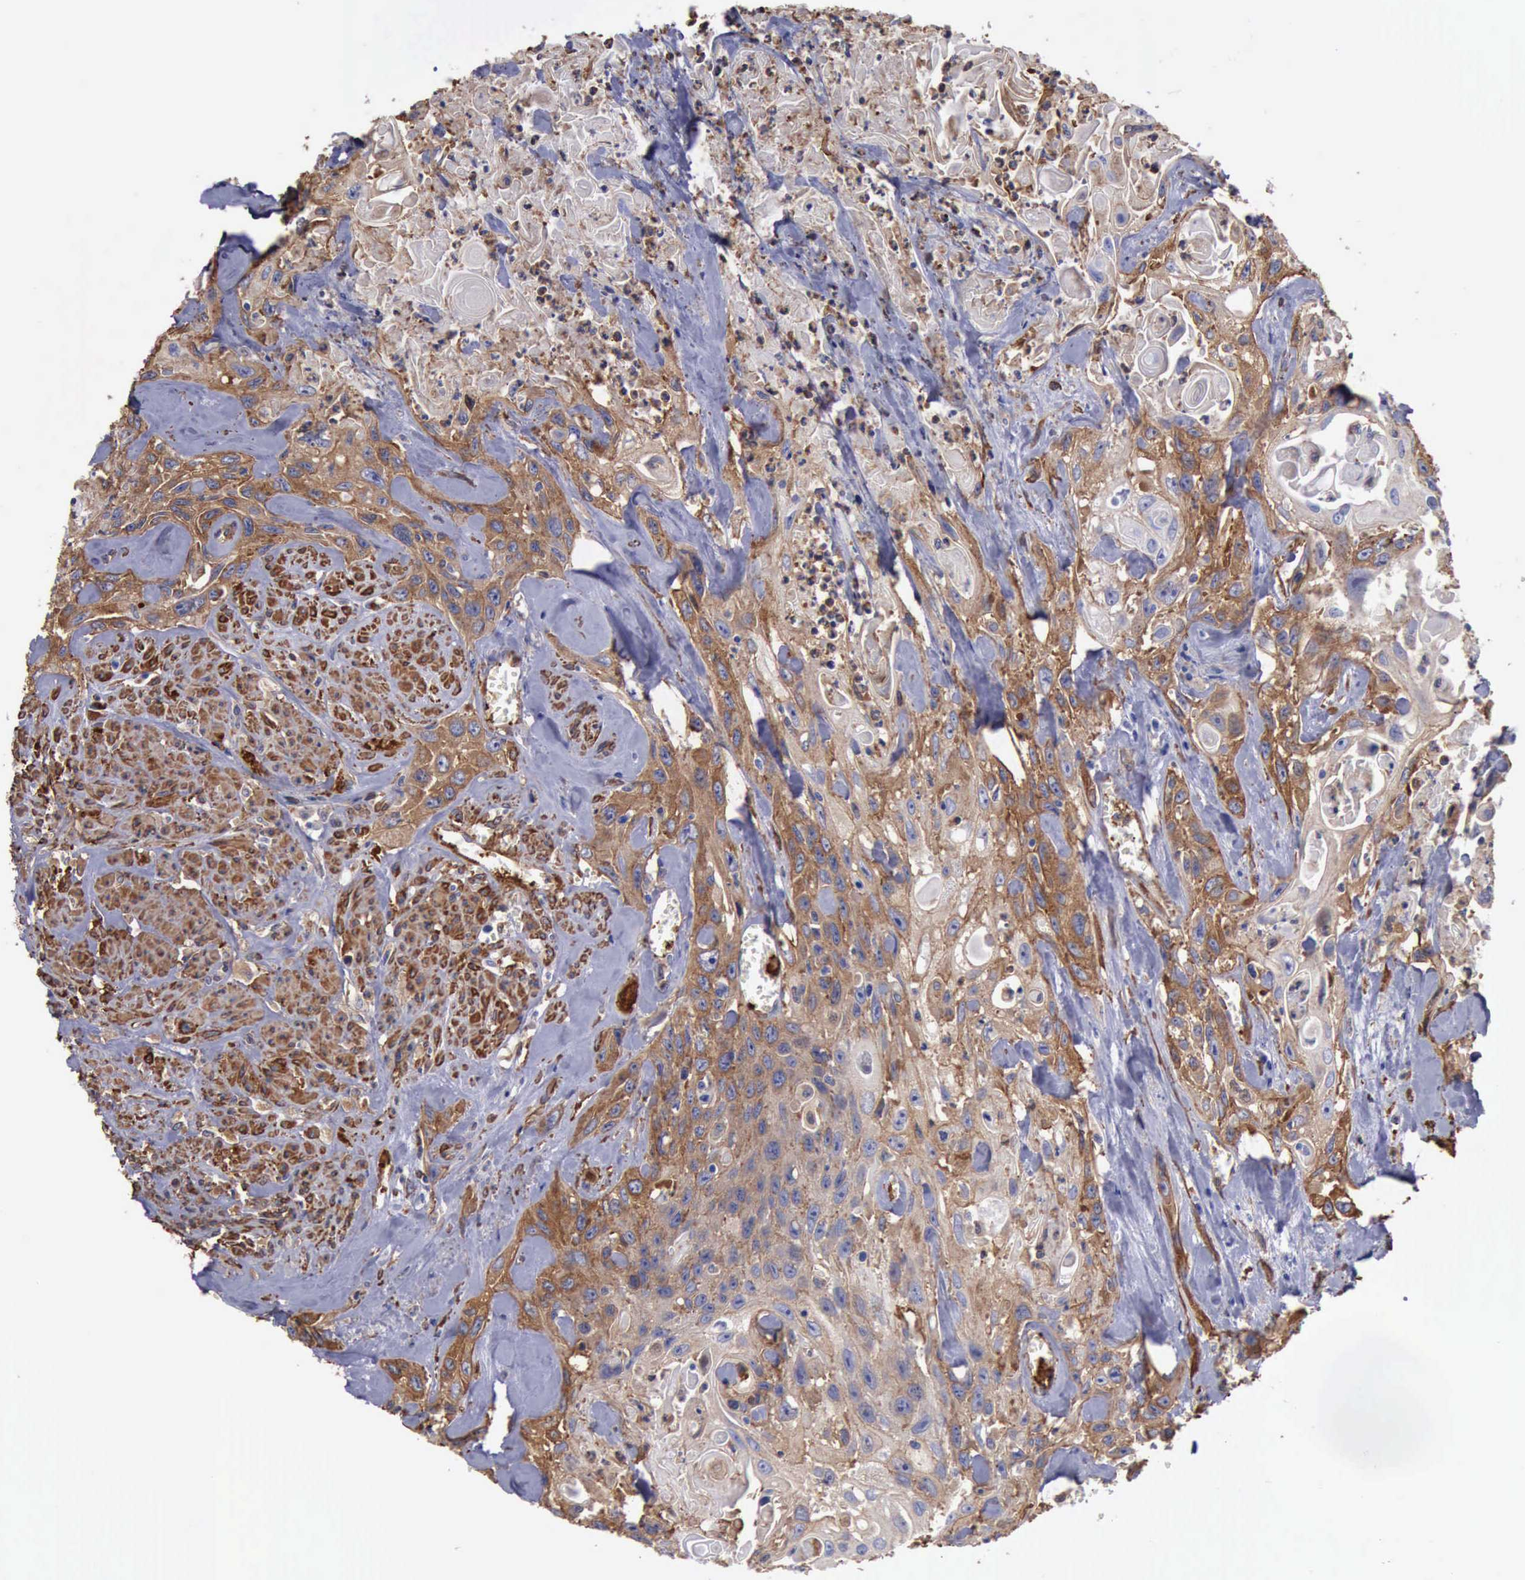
{"staining": {"intensity": "strong", "quantity": "25%-75%", "location": "cytoplasmic/membranous"}, "tissue": "urothelial cancer", "cell_type": "Tumor cells", "image_type": "cancer", "snomed": [{"axis": "morphology", "description": "Urothelial carcinoma, High grade"}, {"axis": "topography", "description": "Urinary bladder"}], "caption": "Human urothelial cancer stained with a protein marker demonstrates strong staining in tumor cells.", "gene": "FLNA", "patient": {"sex": "female", "age": 84}}